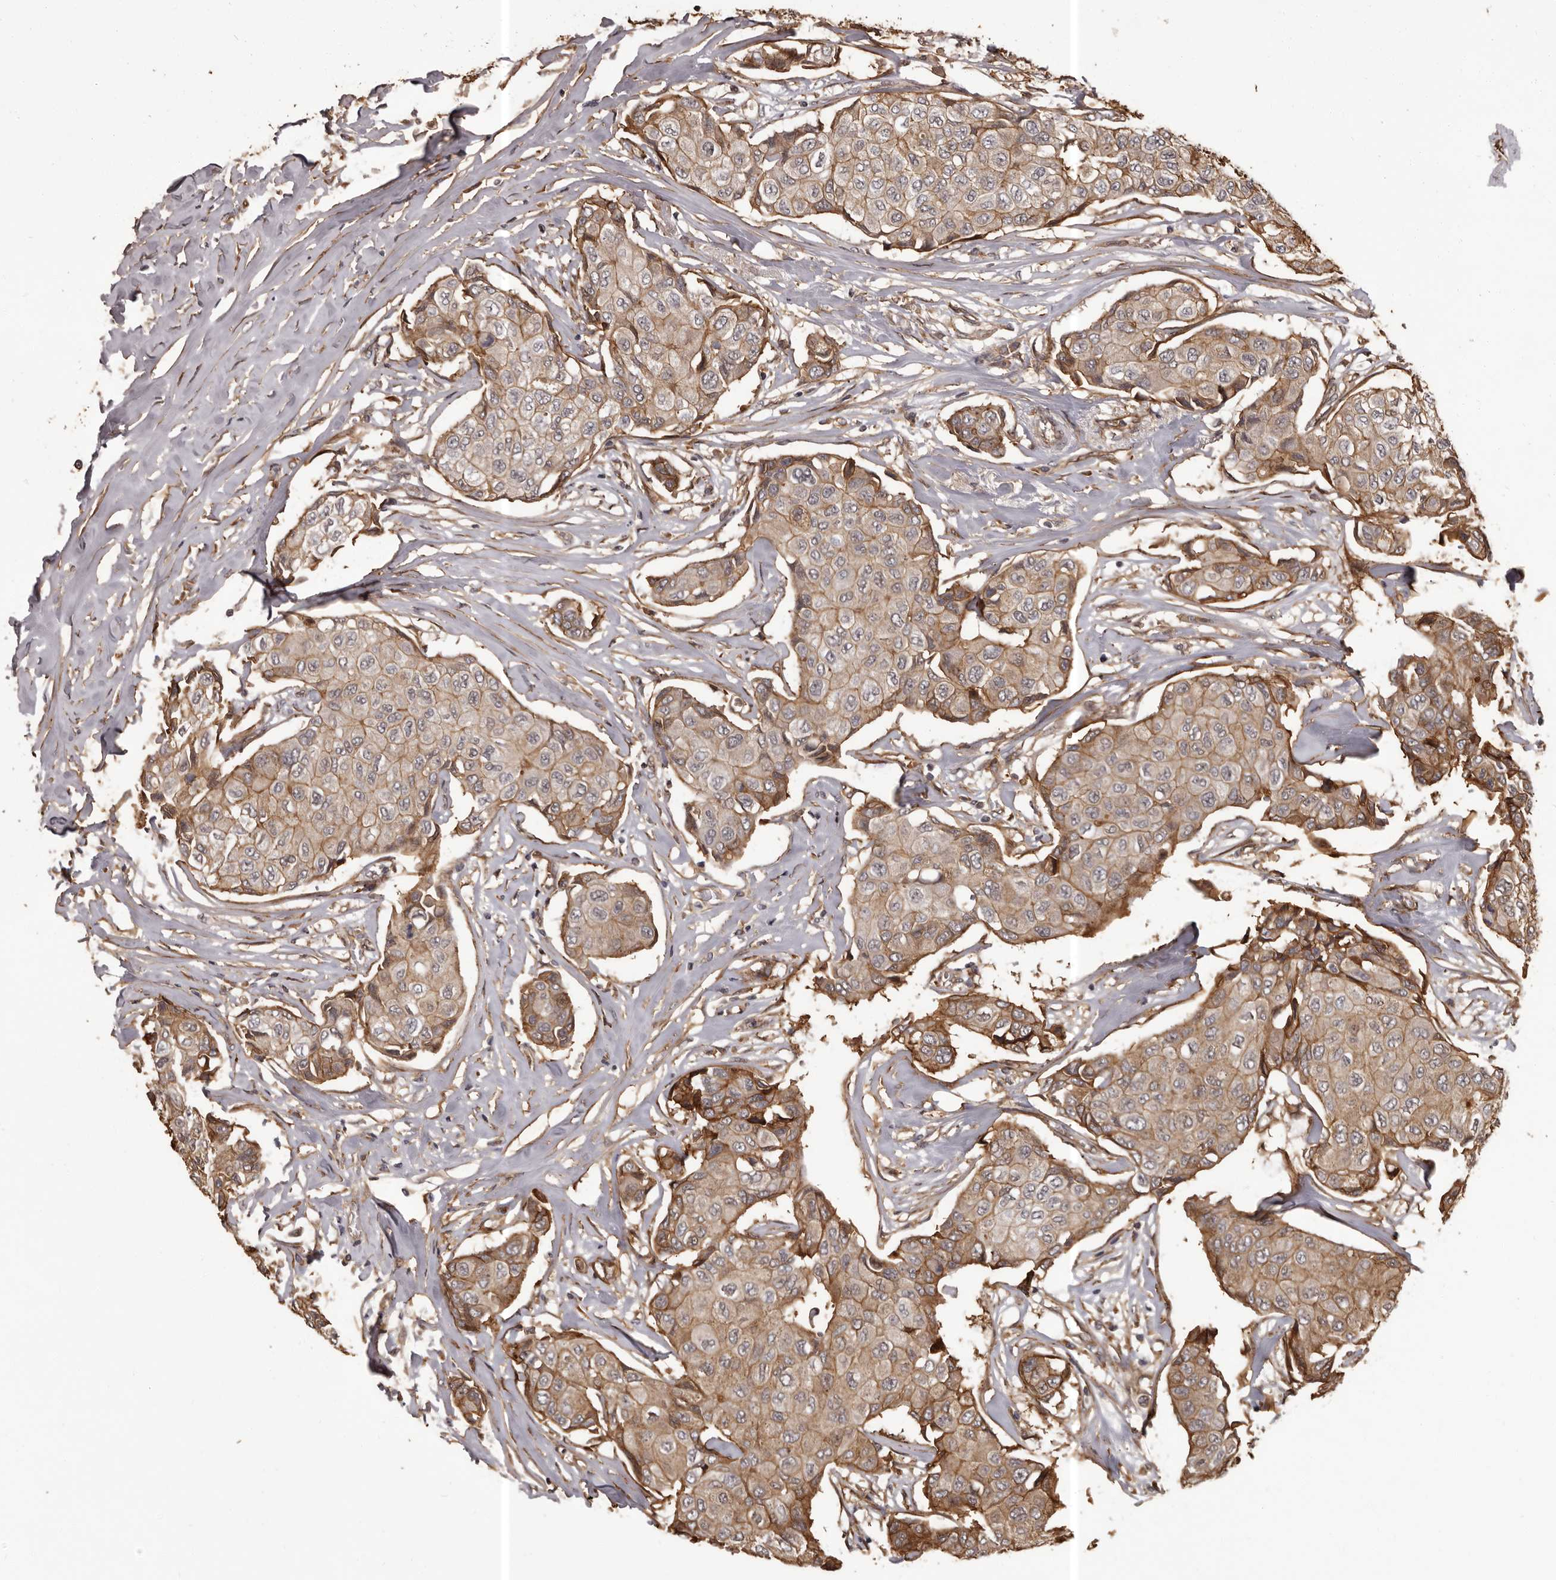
{"staining": {"intensity": "moderate", "quantity": ">75%", "location": "cytoplasmic/membranous"}, "tissue": "breast cancer", "cell_type": "Tumor cells", "image_type": "cancer", "snomed": [{"axis": "morphology", "description": "Duct carcinoma"}, {"axis": "topography", "description": "Breast"}], "caption": "This is an image of immunohistochemistry (IHC) staining of invasive ductal carcinoma (breast), which shows moderate expression in the cytoplasmic/membranous of tumor cells.", "gene": "SLITRK6", "patient": {"sex": "female", "age": 80}}